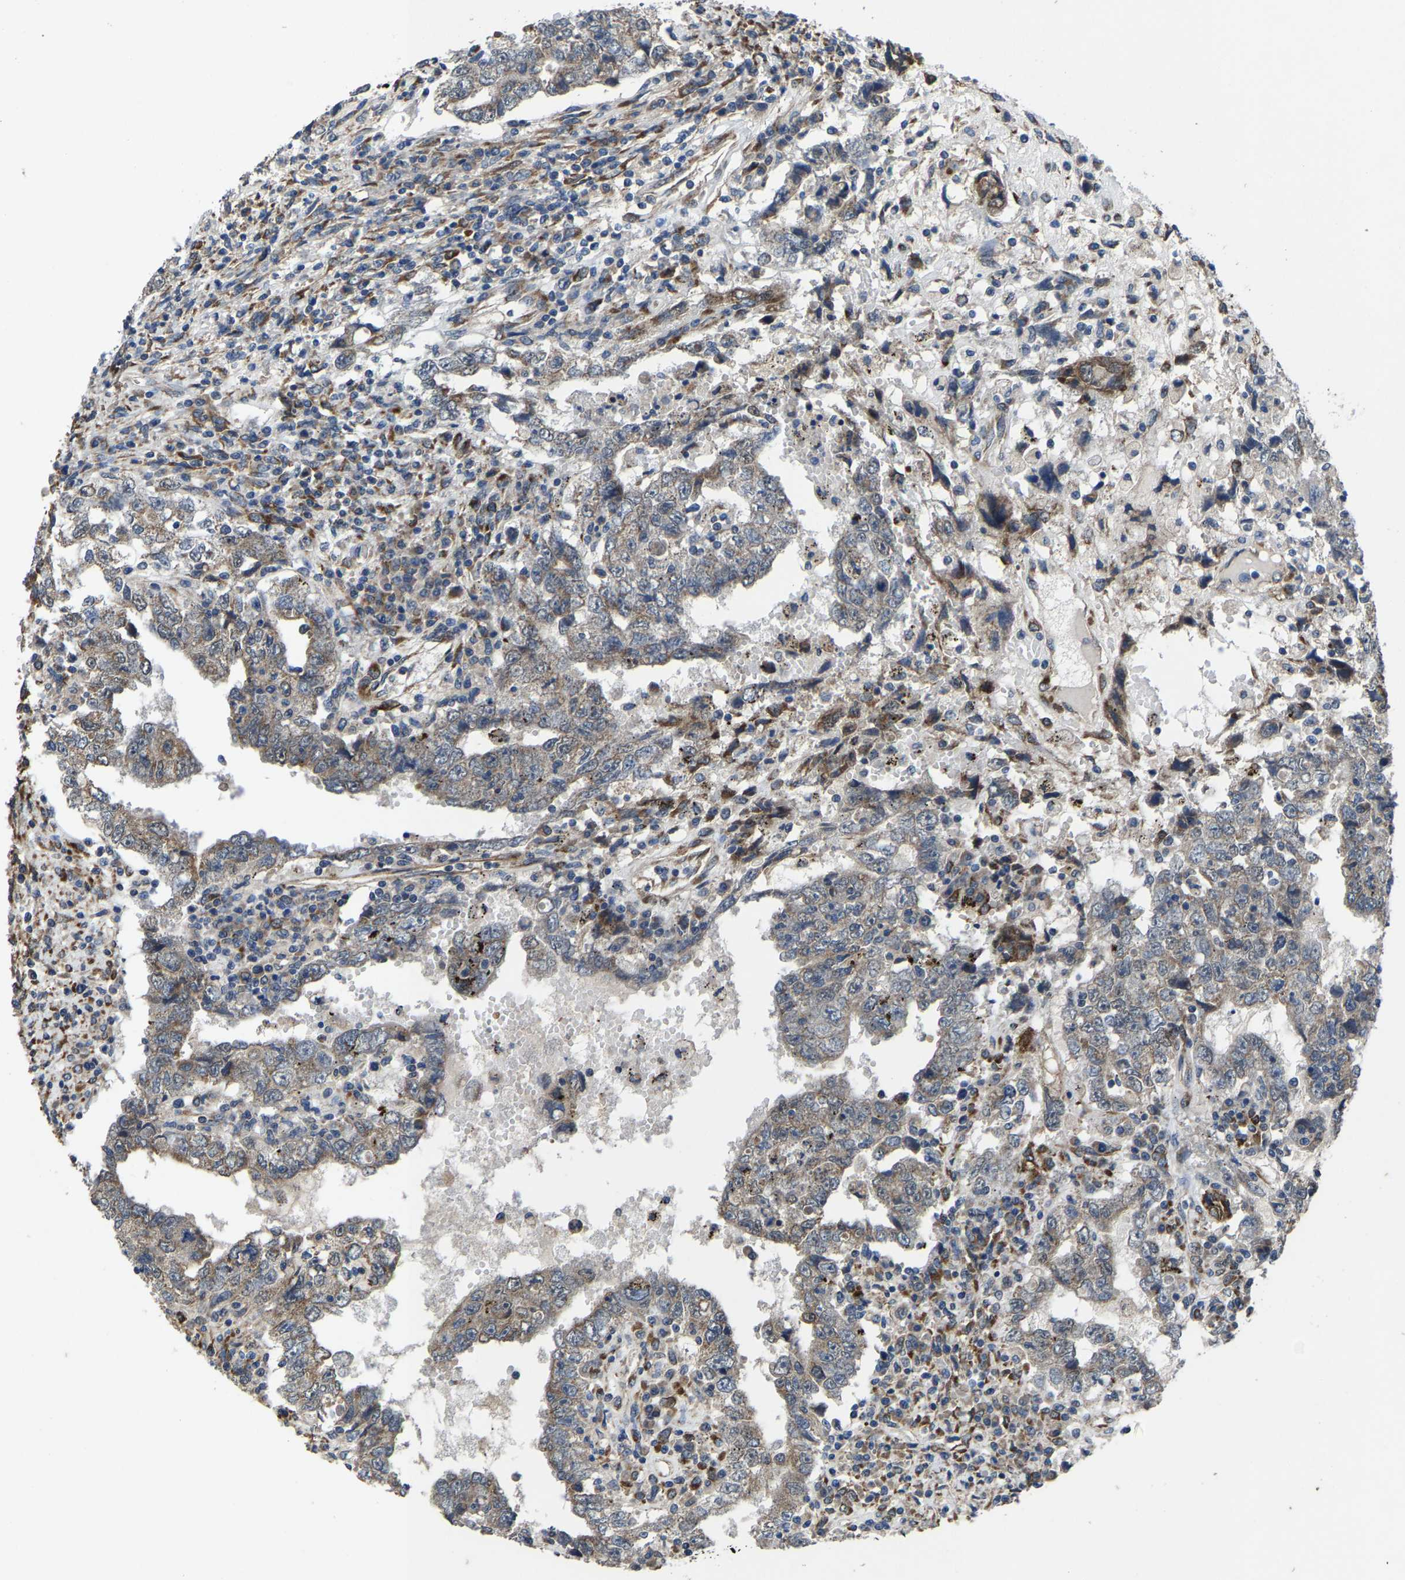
{"staining": {"intensity": "weak", "quantity": "25%-75%", "location": "cytoplasmic/membranous"}, "tissue": "testis cancer", "cell_type": "Tumor cells", "image_type": "cancer", "snomed": [{"axis": "morphology", "description": "Carcinoma, Embryonal, NOS"}, {"axis": "topography", "description": "Testis"}], "caption": "There is low levels of weak cytoplasmic/membranous positivity in tumor cells of testis cancer (embryonal carcinoma), as demonstrated by immunohistochemical staining (brown color).", "gene": "PDP1", "patient": {"sex": "male", "age": 26}}